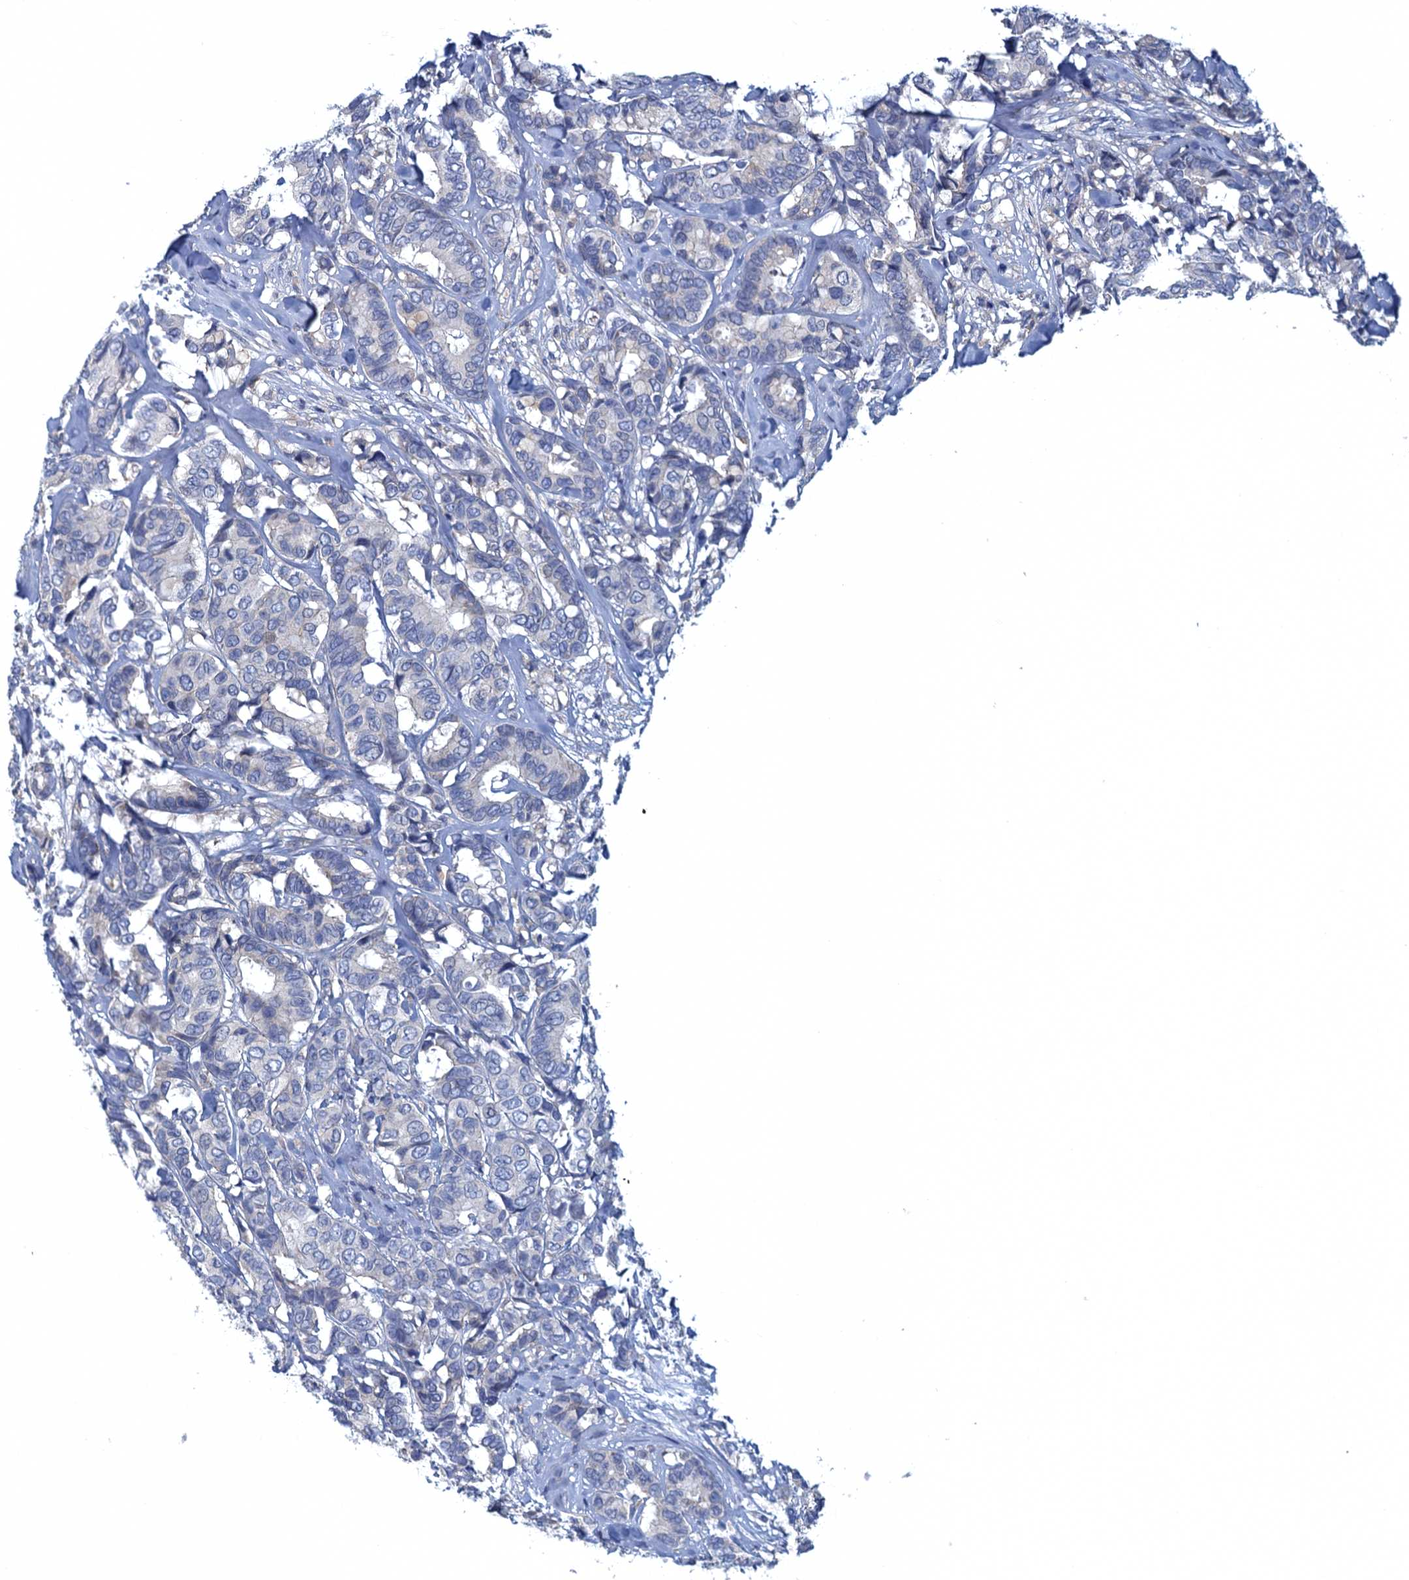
{"staining": {"intensity": "negative", "quantity": "none", "location": "none"}, "tissue": "breast cancer", "cell_type": "Tumor cells", "image_type": "cancer", "snomed": [{"axis": "morphology", "description": "Duct carcinoma"}, {"axis": "topography", "description": "Breast"}], "caption": "Histopathology image shows no significant protein expression in tumor cells of breast invasive ductal carcinoma.", "gene": "NCKAP1L", "patient": {"sex": "female", "age": 87}}